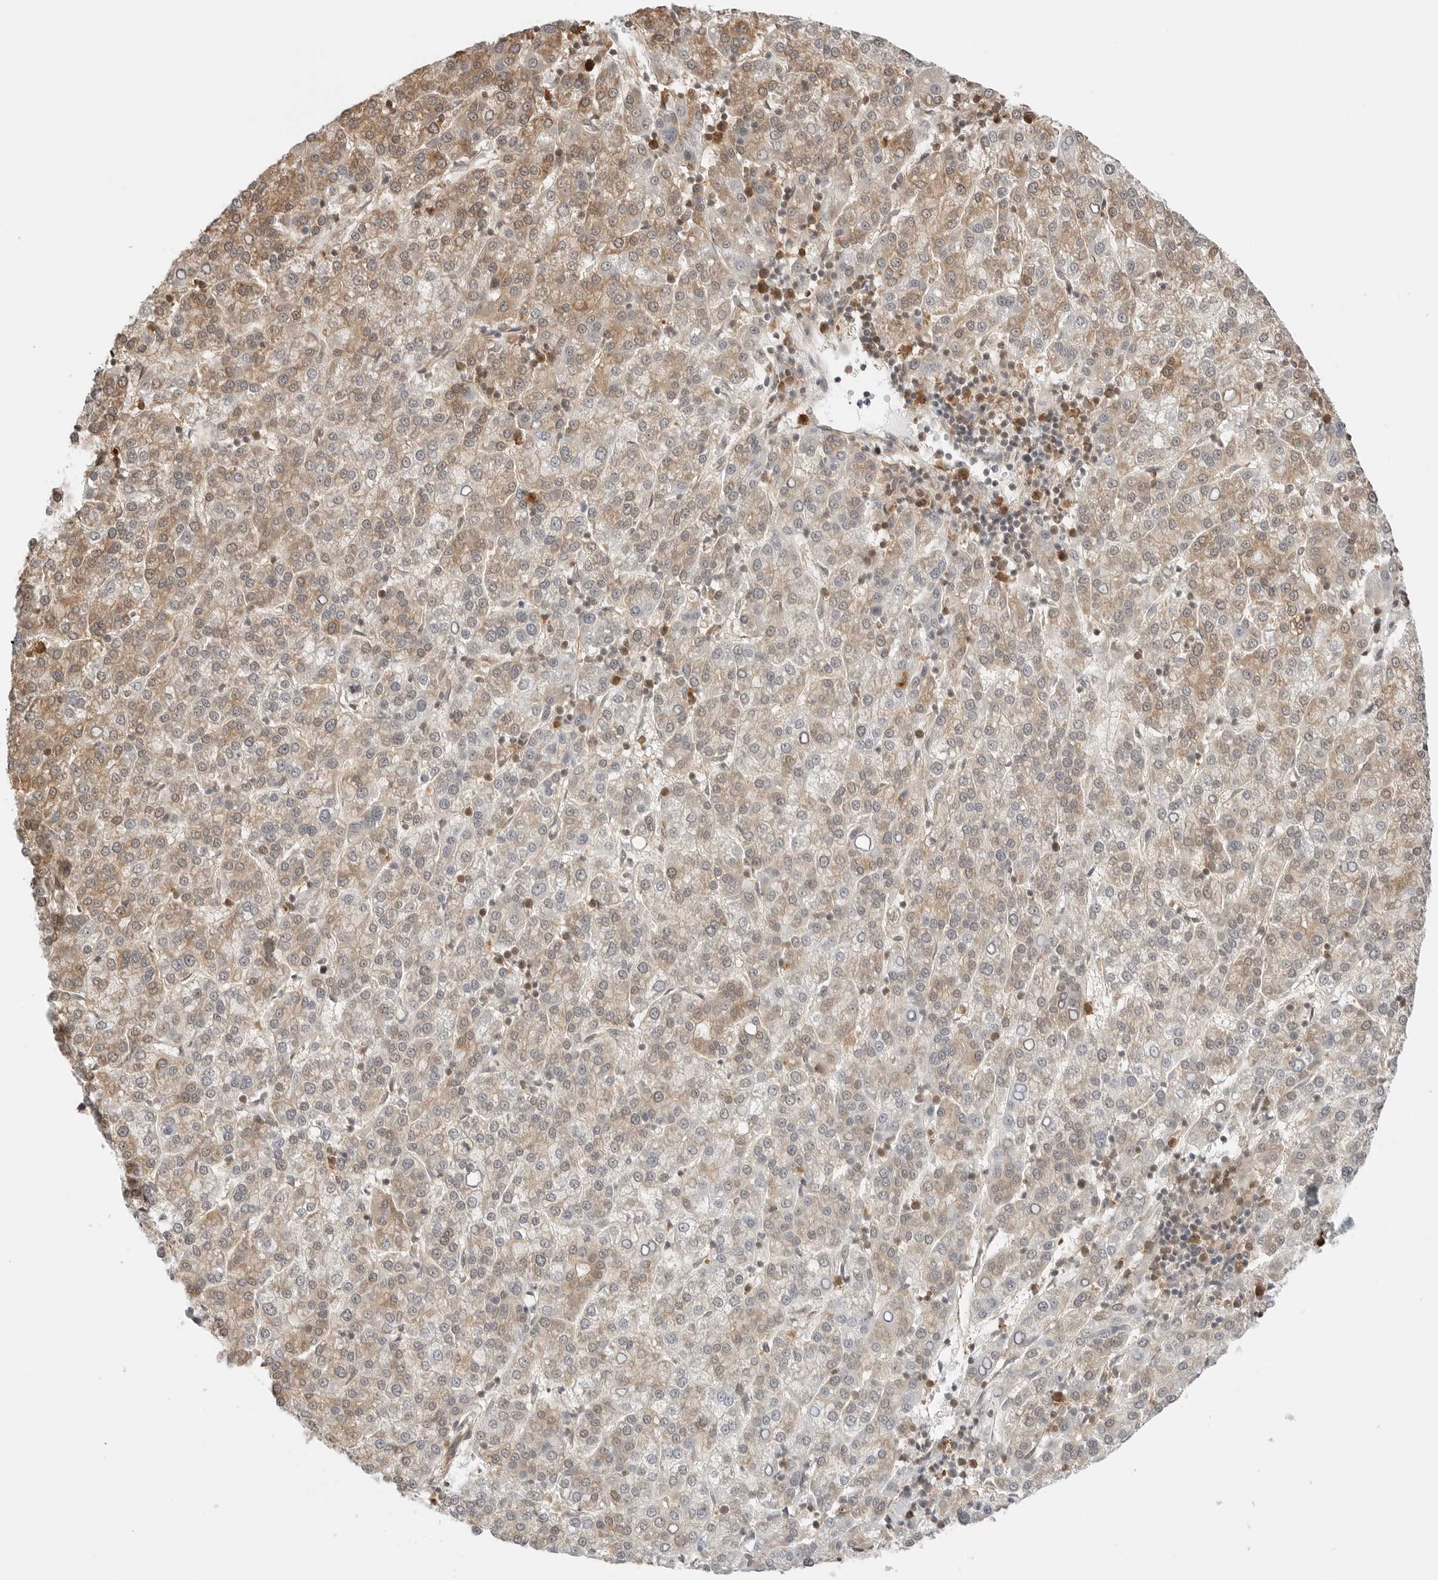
{"staining": {"intensity": "weak", "quantity": "25%-75%", "location": "cytoplasmic/membranous,nuclear"}, "tissue": "liver cancer", "cell_type": "Tumor cells", "image_type": "cancer", "snomed": [{"axis": "morphology", "description": "Carcinoma, Hepatocellular, NOS"}, {"axis": "topography", "description": "Liver"}], "caption": "Liver cancer tissue reveals weak cytoplasmic/membranous and nuclear staining in about 25%-75% of tumor cells, visualized by immunohistochemistry. (DAB (3,3'-diaminobenzidine) IHC, brown staining for protein, blue staining for nuclei).", "gene": "NUDC", "patient": {"sex": "female", "age": 58}}